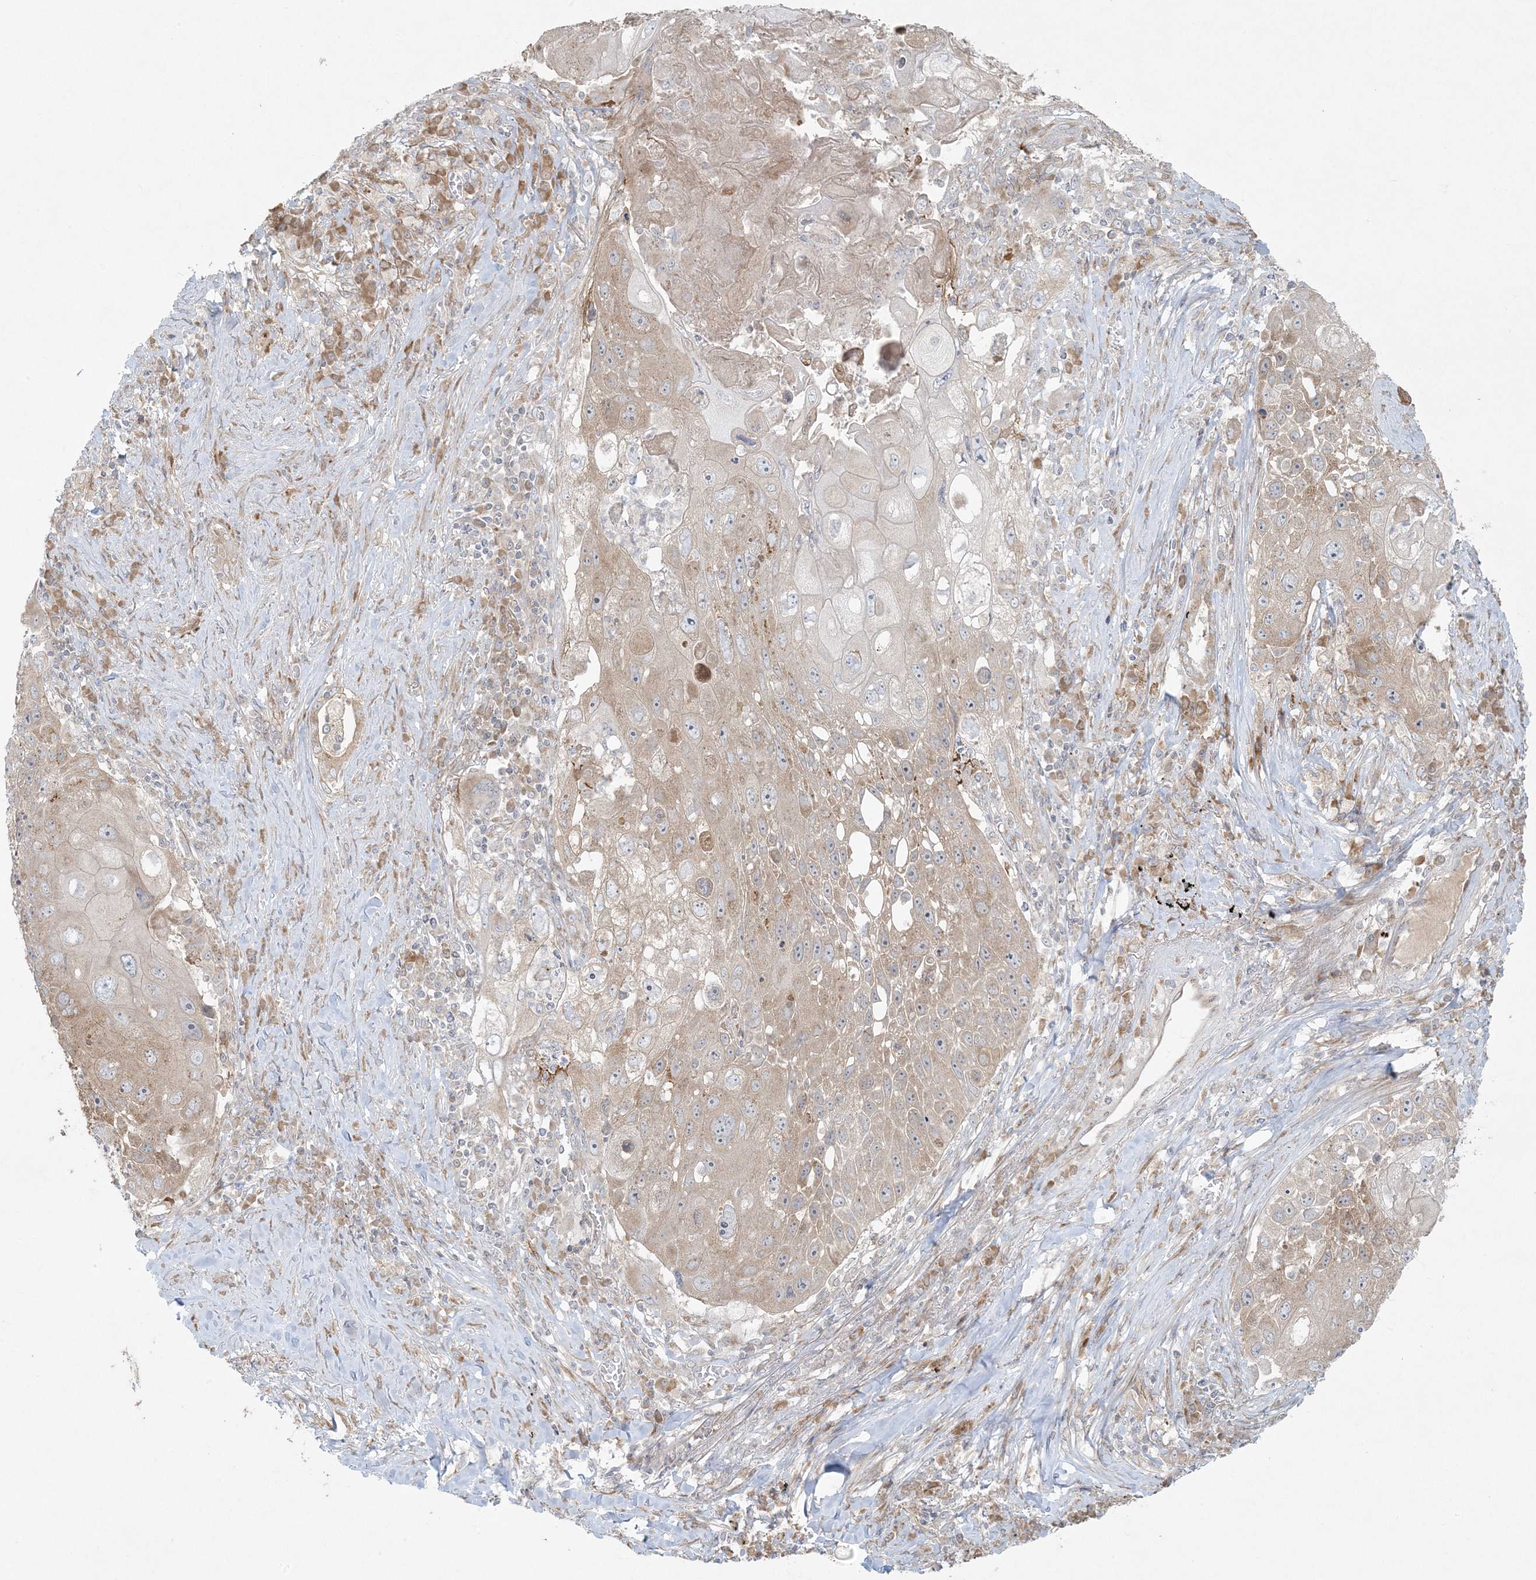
{"staining": {"intensity": "weak", "quantity": "<25%", "location": "cytoplasmic/membranous"}, "tissue": "lung cancer", "cell_type": "Tumor cells", "image_type": "cancer", "snomed": [{"axis": "morphology", "description": "Squamous cell carcinoma, NOS"}, {"axis": "topography", "description": "Lung"}], "caption": "This image is of lung squamous cell carcinoma stained with IHC to label a protein in brown with the nuclei are counter-stained blue. There is no expression in tumor cells.", "gene": "ZNF263", "patient": {"sex": "male", "age": 61}}